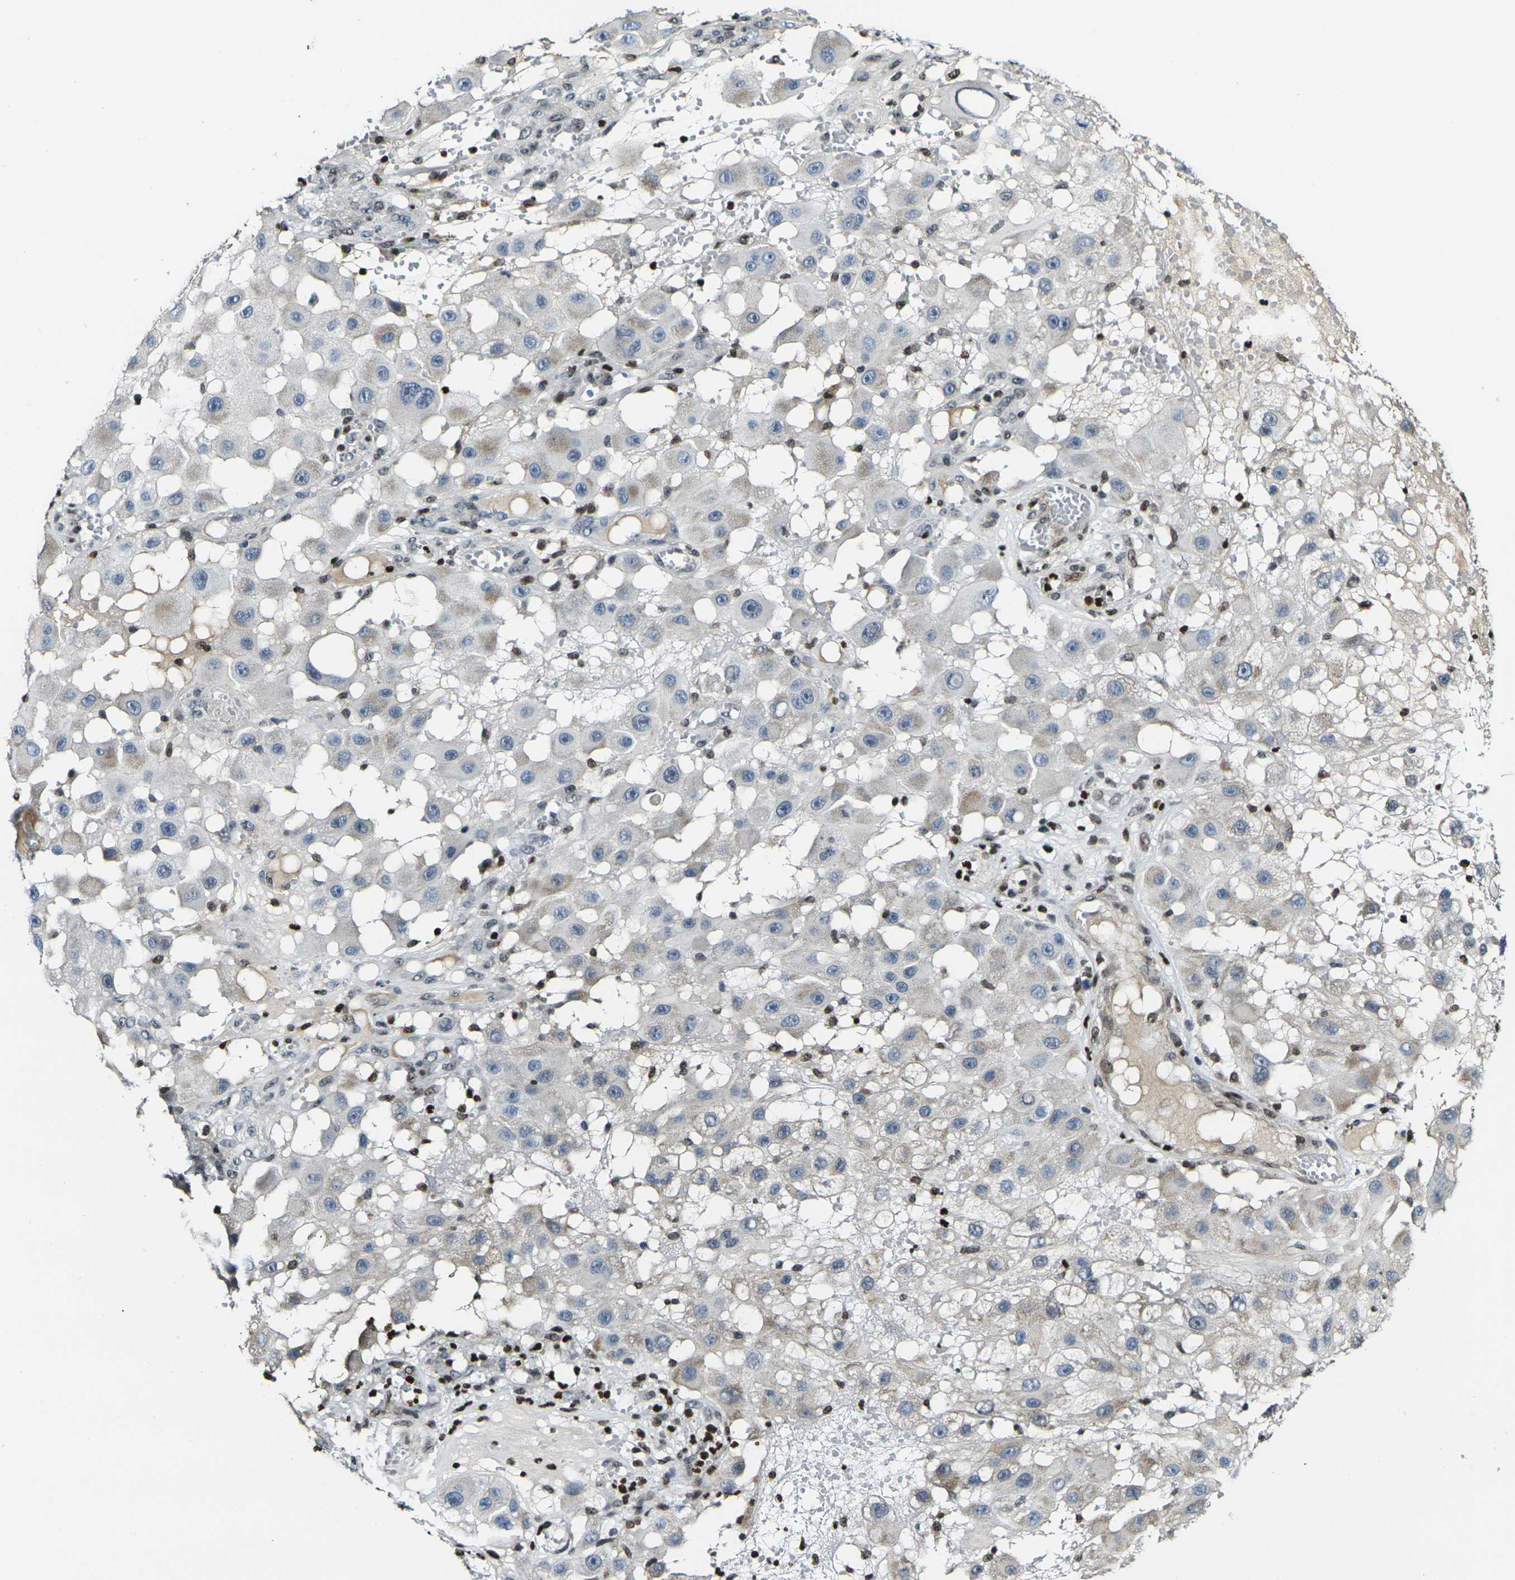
{"staining": {"intensity": "negative", "quantity": "none", "location": "none"}, "tissue": "melanoma", "cell_type": "Tumor cells", "image_type": "cancer", "snomed": [{"axis": "morphology", "description": "Malignant melanoma, NOS"}, {"axis": "topography", "description": "Skin"}], "caption": "Immunohistochemical staining of human malignant melanoma displays no significant positivity in tumor cells.", "gene": "H1-10", "patient": {"sex": "female", "age": 81}}